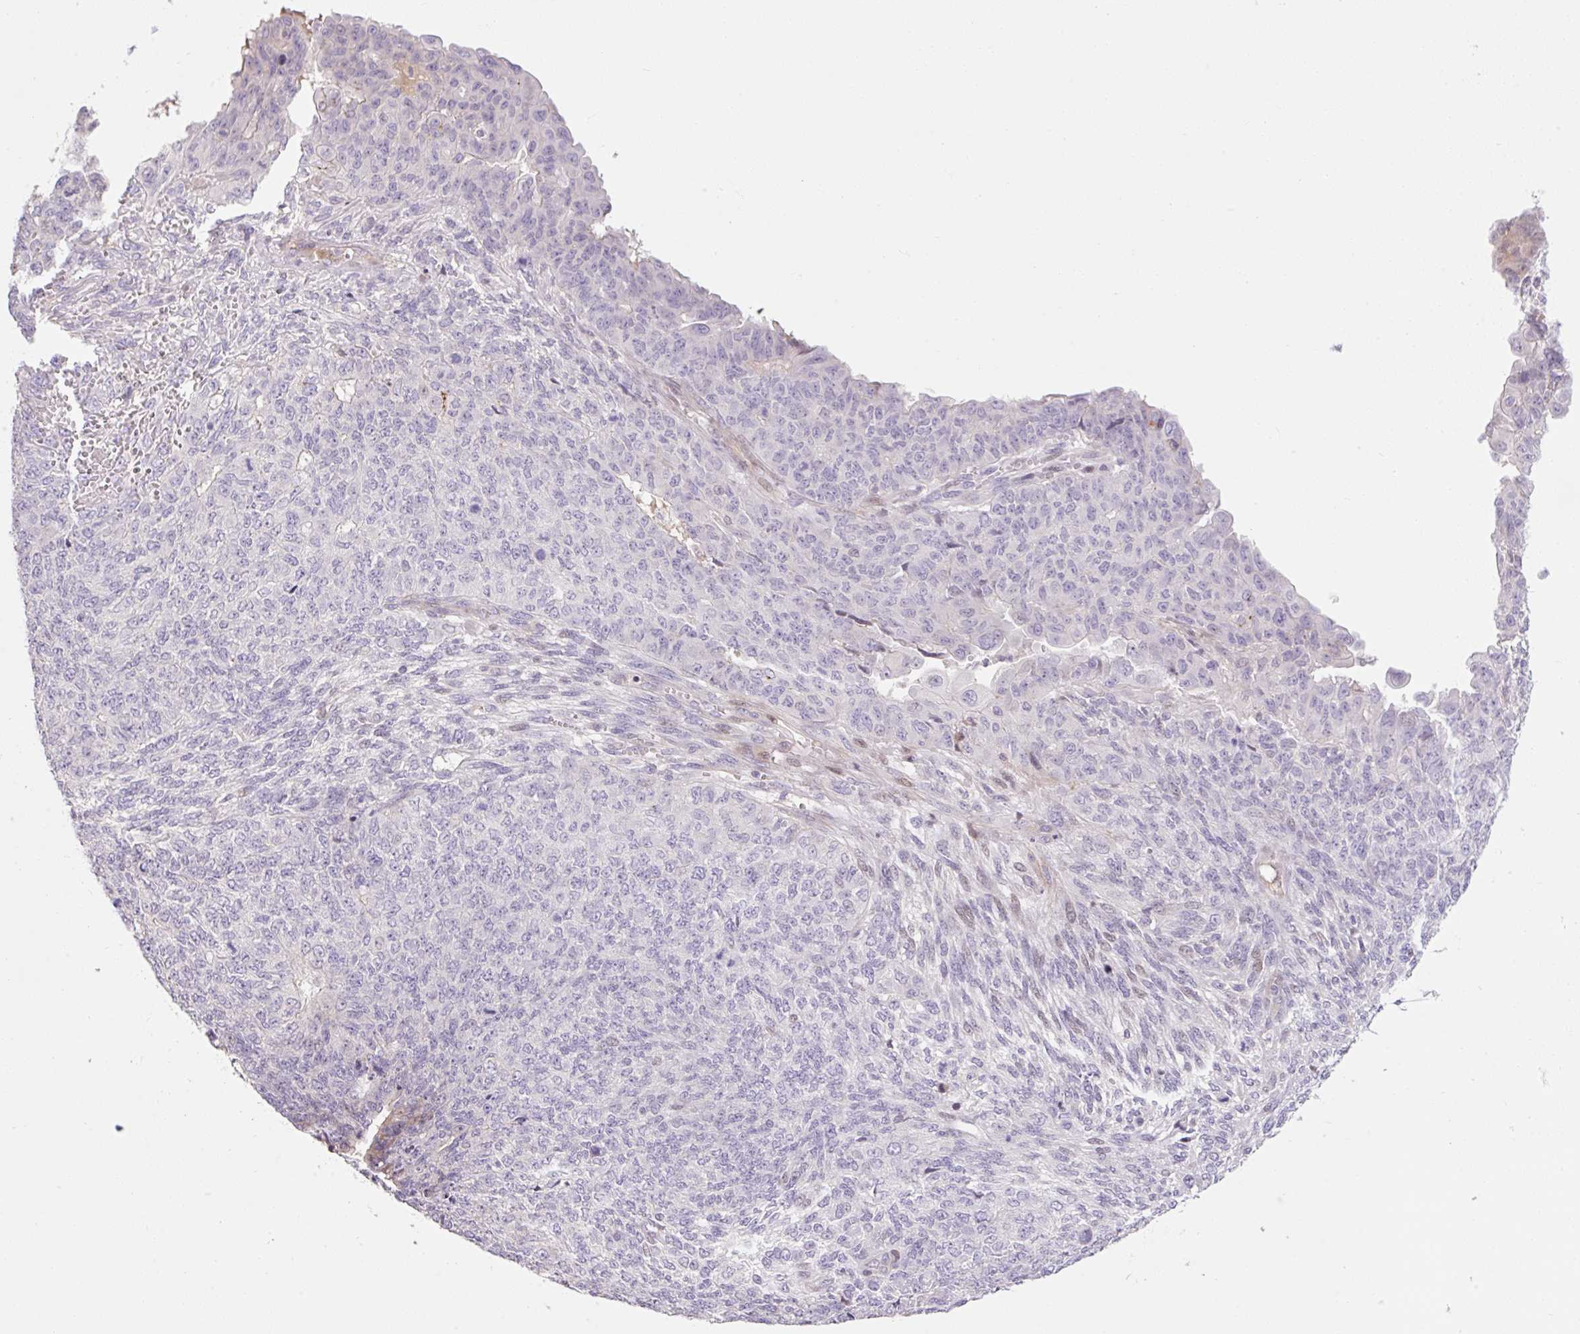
{"staining": {"intensity": "negative", "quantity": "none", "location": "none"}, "tissue": "endometrial cancer", "cell_type": "Tumor cells", "image_type": "cancer", "snomed": [{"axis": "morphology", "description": "Adenocarcinoma, NOS"}, {"axis": "topography", "description": "Endometrium"}], "caption": "Image shows no protein positivity in tumor cells of endometrial cancer tissue.", "gene": "ZNF552", "patient": {"sex": "female", "age": 32}}